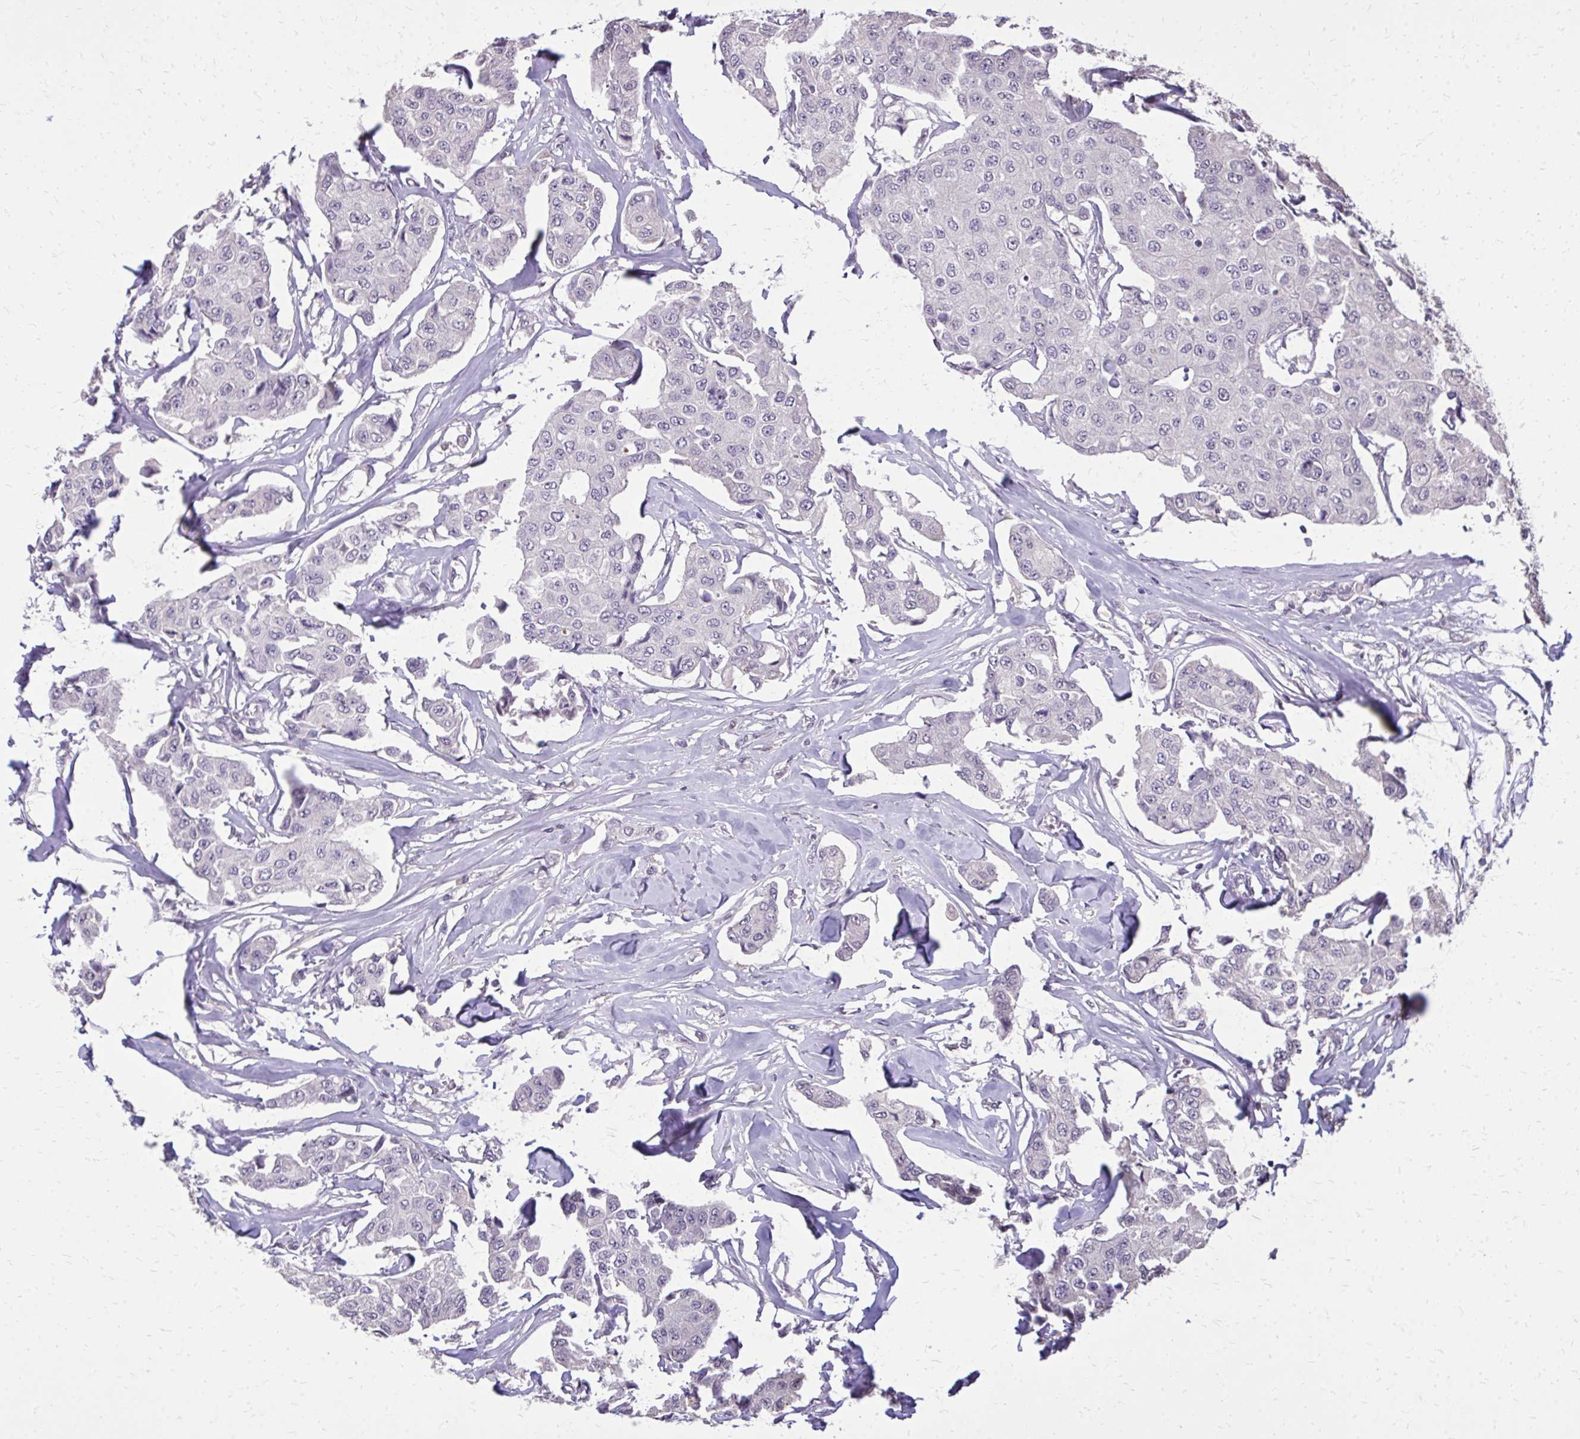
{"staining": {"intensity": "negative", "quantity": "none", "location": "none"}, "tissue": "breast cancer", "cell_type": "Tumor cells", "image_type": "cancer", "snomed": [{"axis": "morphology", "description": "Duct carcinoma"}, {"axis": "topography", "description": "Breast"}, {"axis": "topography", "description": "Lymph node"}], "caption": "IHC photomicrograph of breast cancer (intraductal carcinoma) stained for a protein (brown), which shows no expression in tumor cells. Brightfield microscopy of immunohistochemistry (IHC) stained with DAB (brown) and hematoxylin (blue), captured at high magnification.", "gene": "AKAP5", "patient": {"sex": "female", "age": 80}}